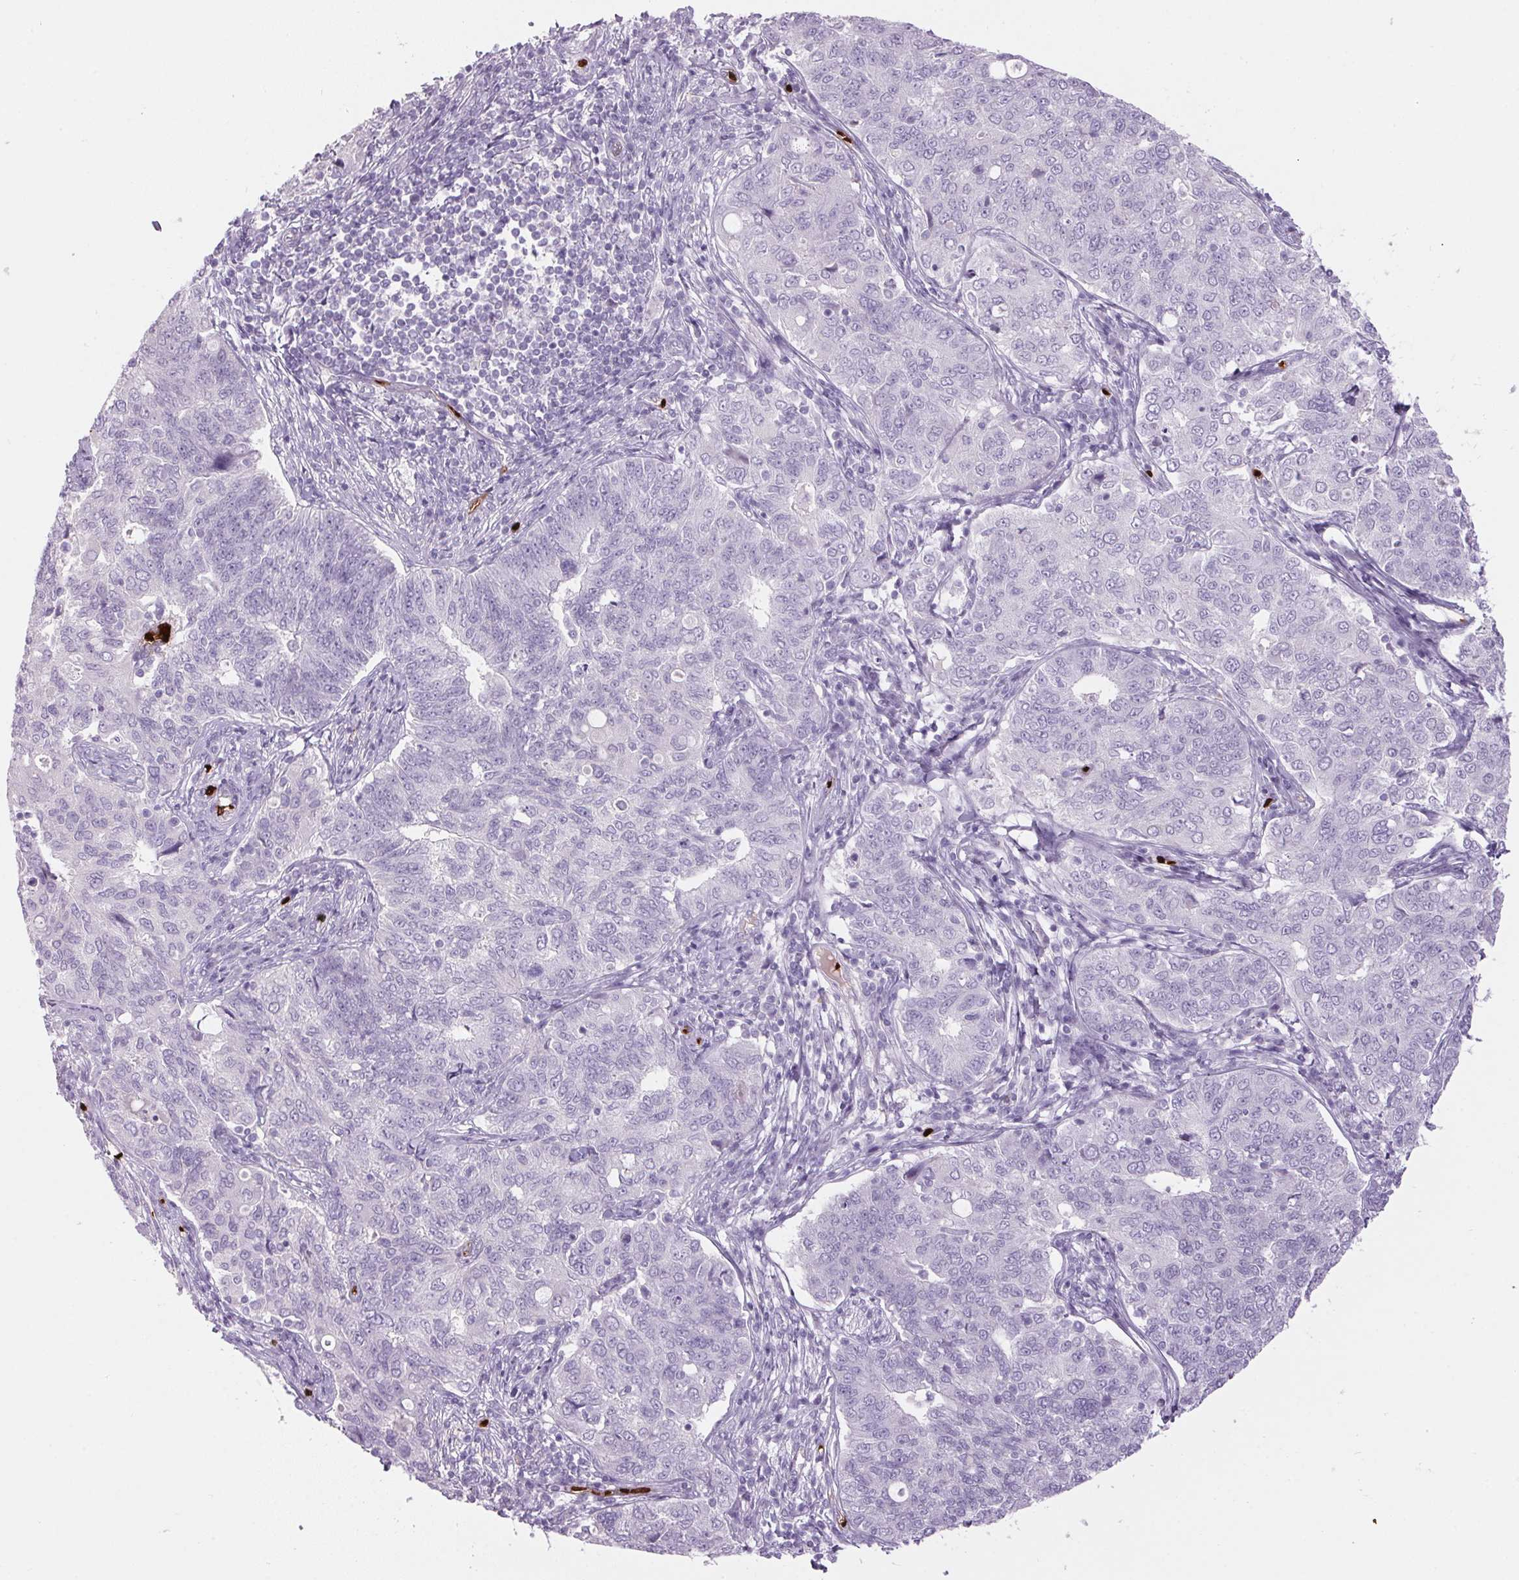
{"staining": {"intensity": "negative", "quantity": "none", "location": "none"}, "tissue": "endometrial cancer", "cell_type": "Tumor cells", "image_type": "cancer", "snomed": [{"axis": "morphology", "description": "Adenocarcinoma, NOS"}, {"axis": "topography", "description": "Endometrium"}], "caption": "A photomicrograph of endometrial cancer stained for a protein demonstrates no brown staining in tumor cells.", "gene": "HBQ1", "patient": {"sex": "female", "age": 43}}